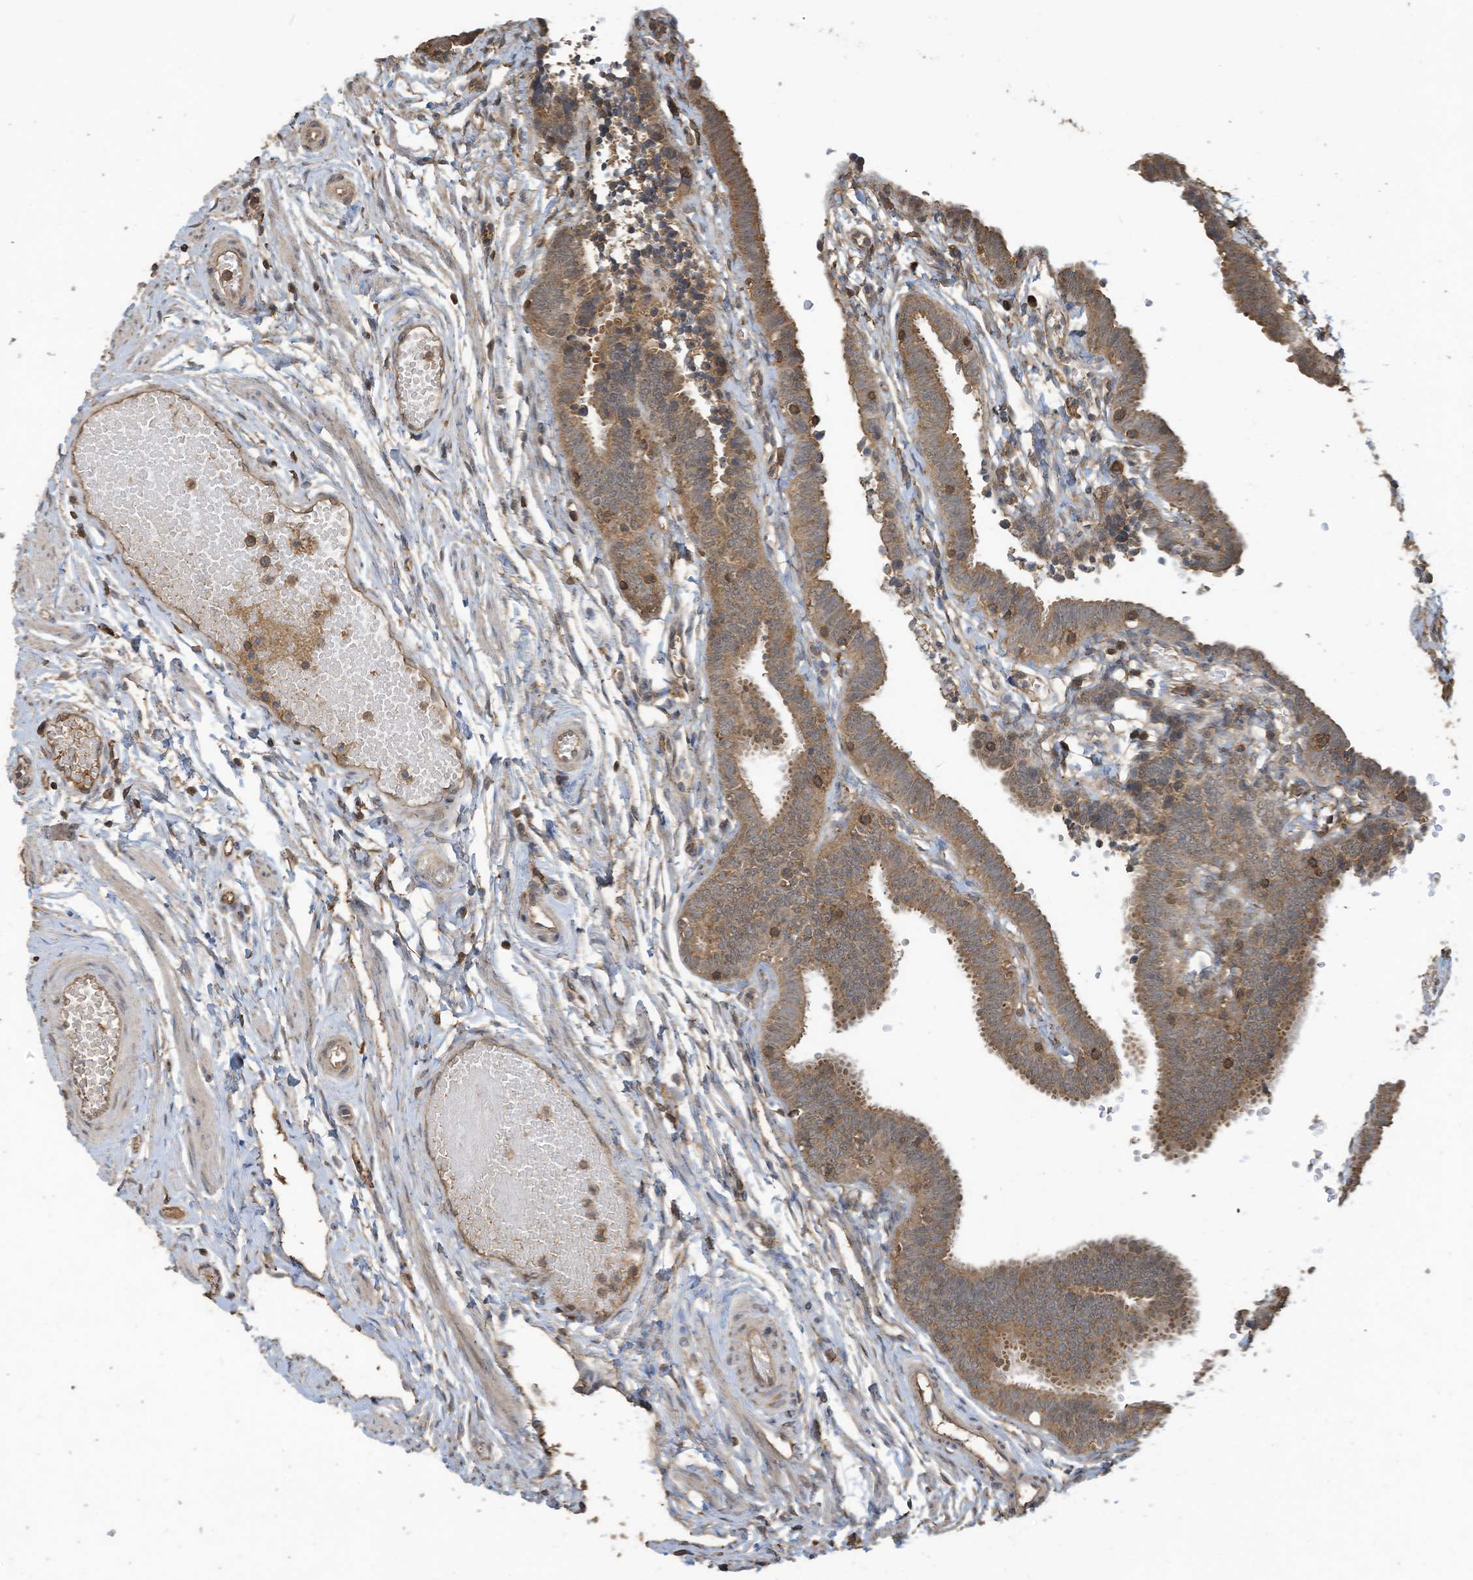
{"staining": {"intensity": "moderate", "quantity": ">75%", "location": "cytoplasmic/membranous"}, "tissue": "fallopian tube", "cell_type": "Glandular cells", "image_type": "normal", "snomed": [{"axis": "morphology", "description": "Normal tissue, NOS"}, {"axis": "topography", "description": "Fallopian tube"}, {"axis": "topography", "description": "Ovary"}], "caption": "Benign fallopian tube displays moderate cytoplasmic/membranous positivity in about >75% of glandular cells.", "gene": "COX10", "patient": {"sex": "female", "age": 23}}